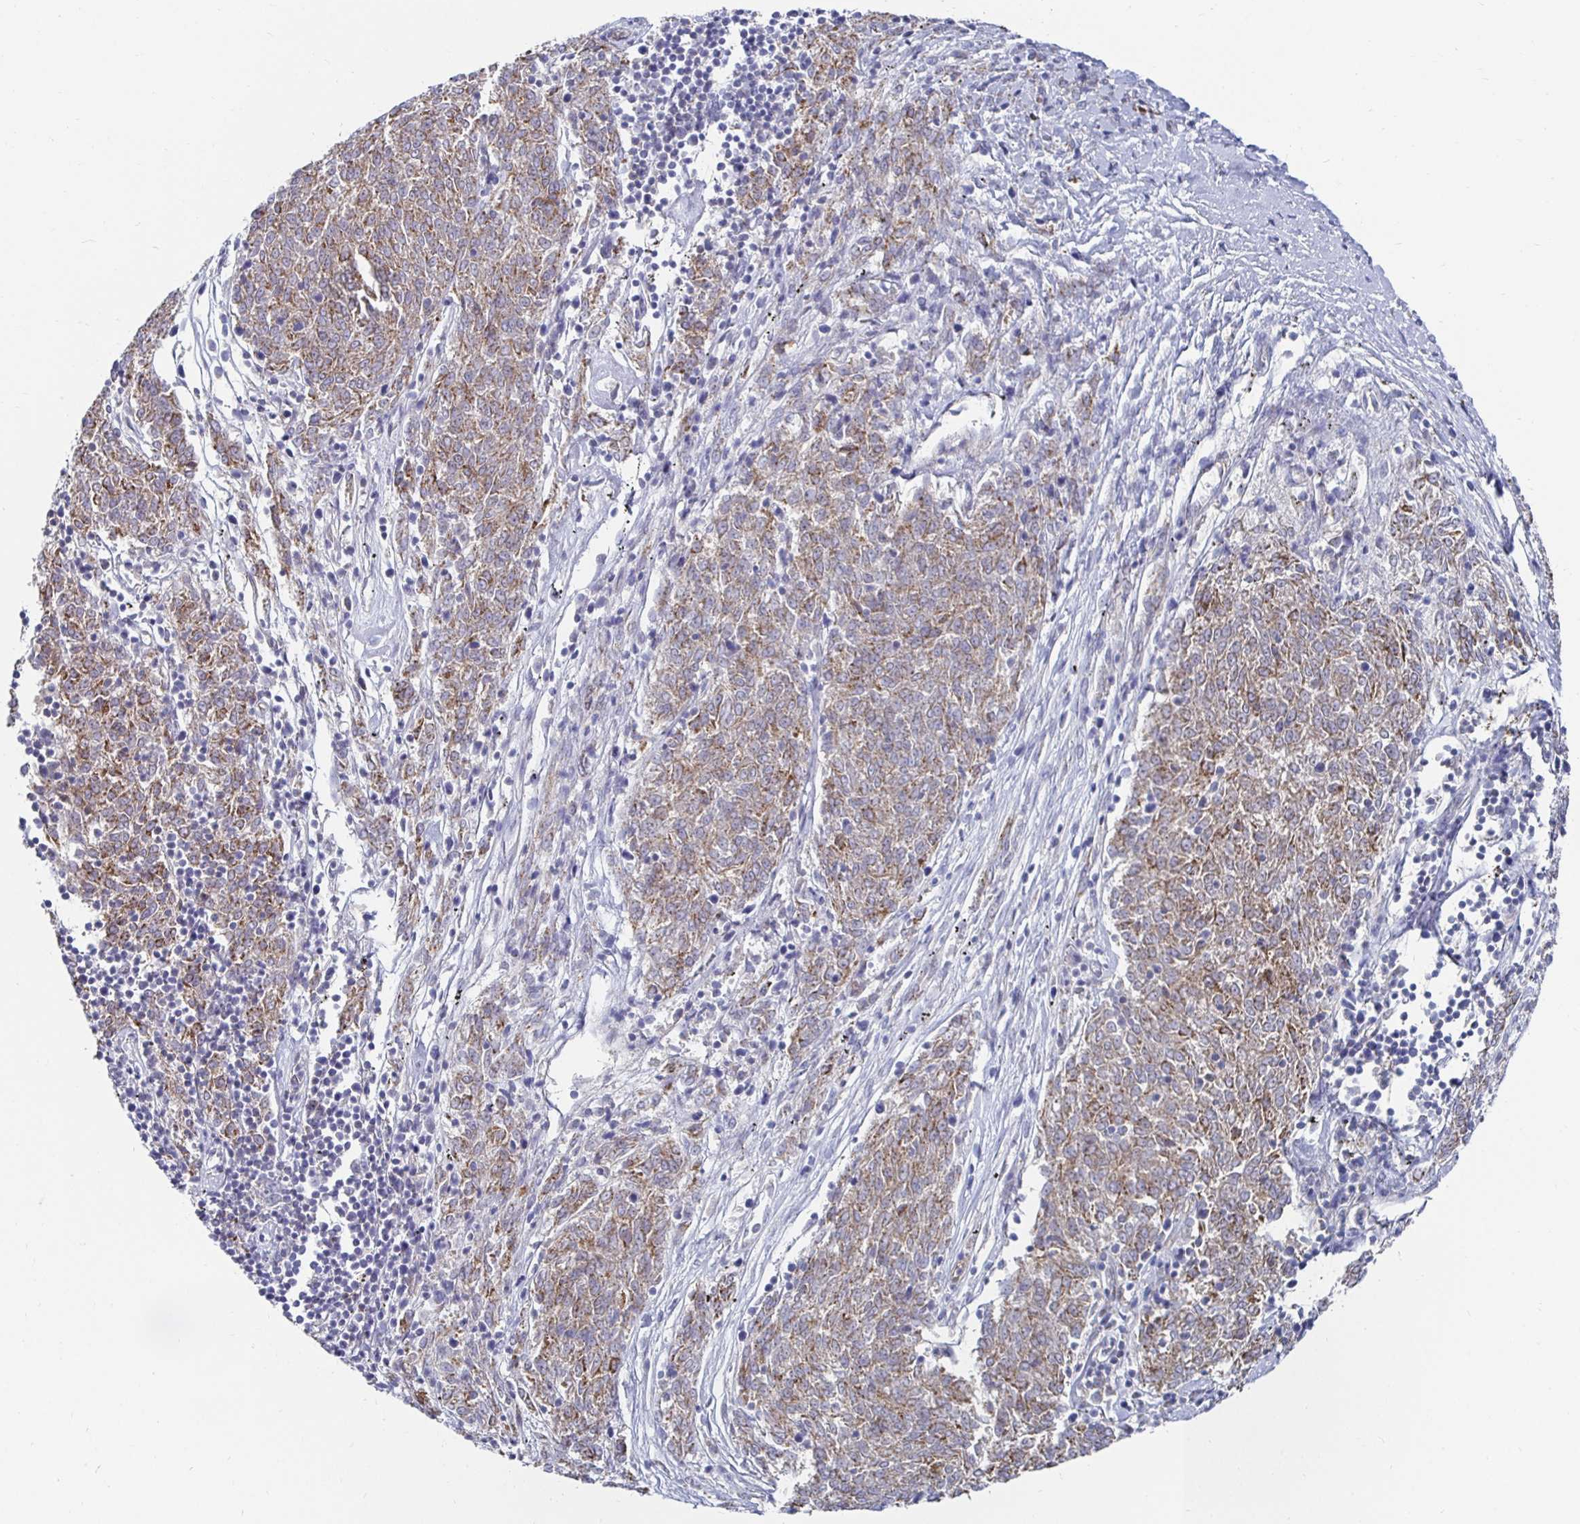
{"staining": {"intensity": "weak", "quantity": ">75%", "location": "cytoplasmic/membranous"}, "tissue": "melanoma", "cell_type": "Tumor cells", "image_type": "cancer", "snomed": [{"axis": "morphology", "description": "Malignant melanoma, NOS"}, {"axis": "topography", "description": "Skin"}], "caption": "Approximately >75% of tumor cells in melanoma exhibit weak cytoplasmic/membranous protein expression as visualized by brown immunohistochemical staining.", "gene": "NOCT", "patient": {"sex": "female", "age": 72}}